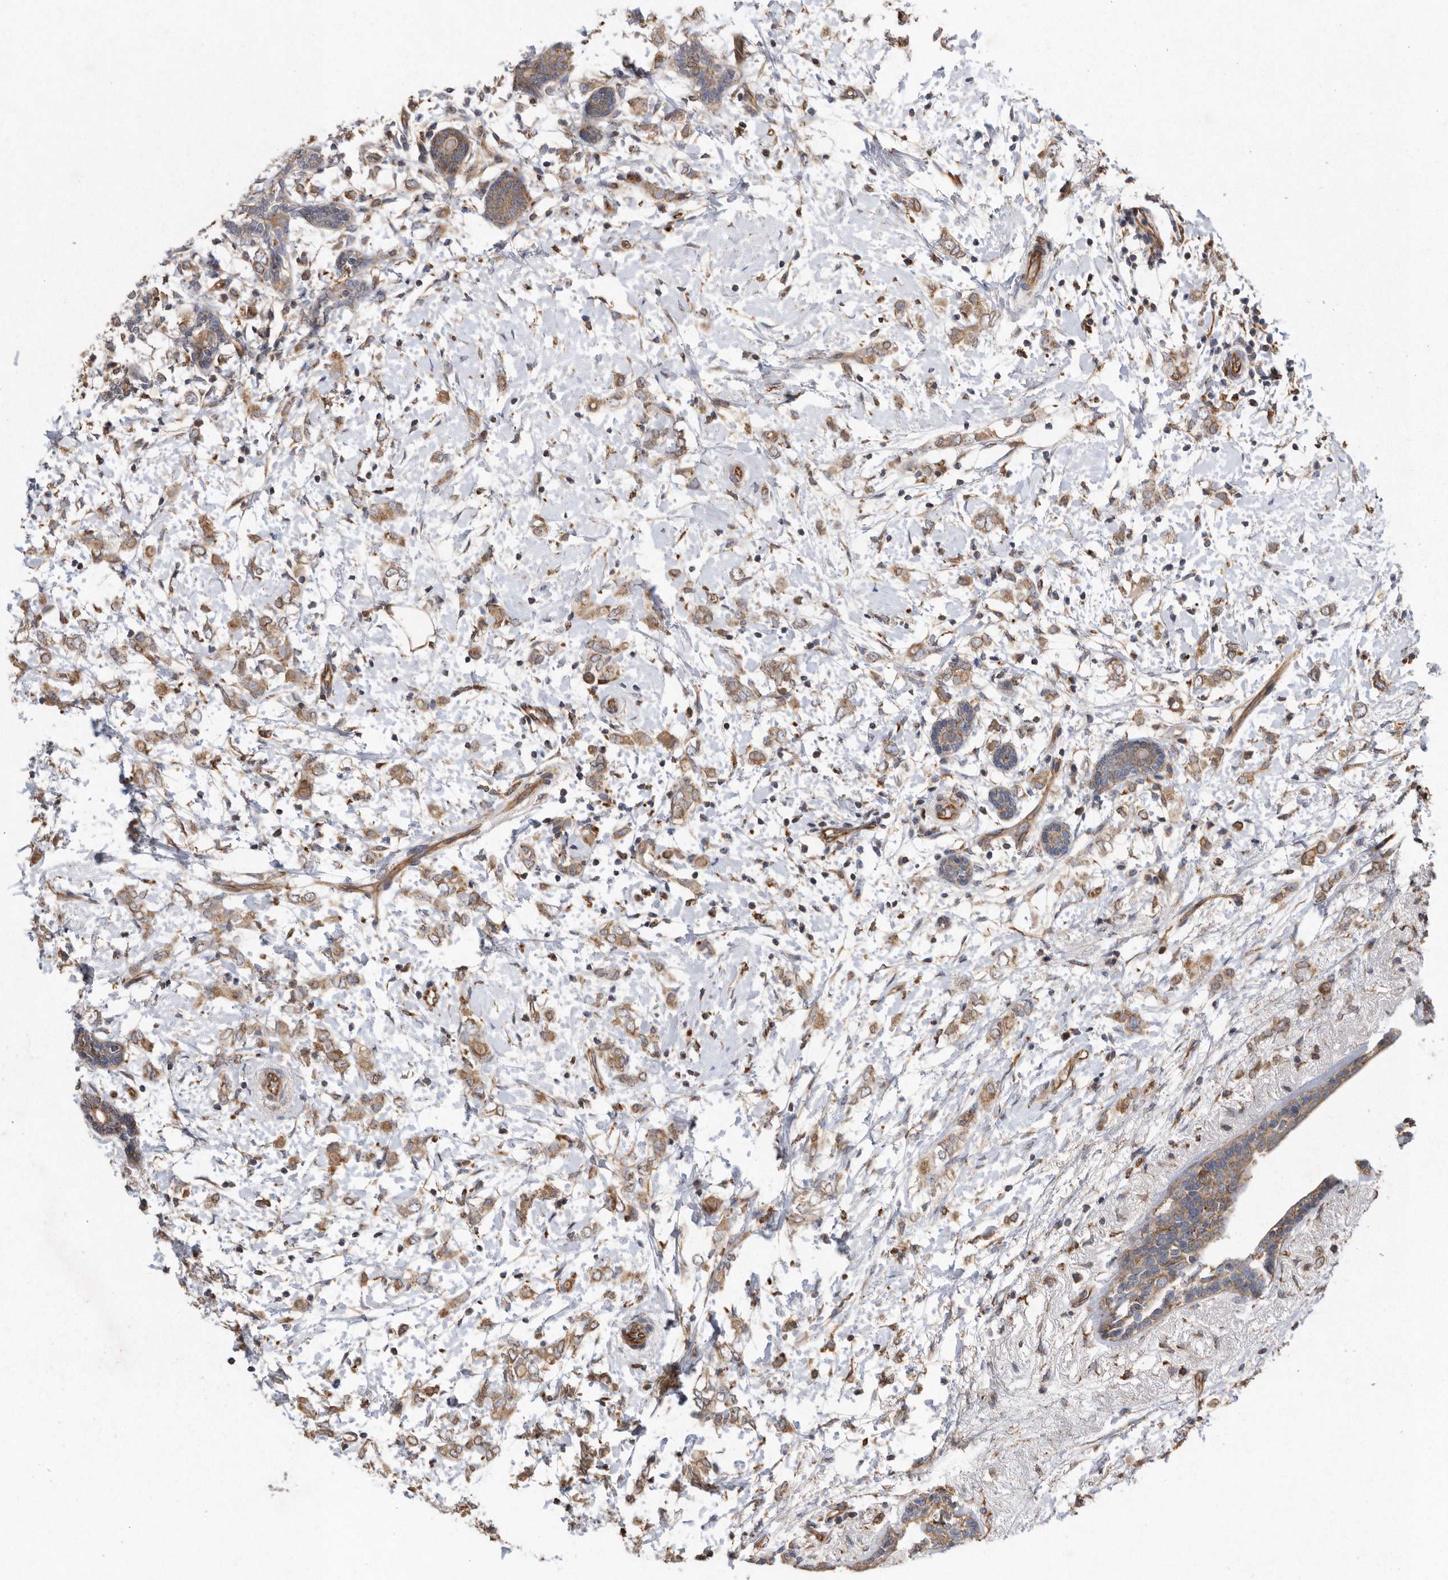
{"staining": {"intensity": "moderate", "quantity": ">75%", "location": "cytoplasmic/membranous"}, "tissue": "breast cancer", "cell_type": "Tumor cells", "image_type": "cancer", "snomed": [{"axis": "morphology", "description": "Normal tissue, NOS"}, {"axis": "morphology", "description": "Lobular carcinoma"}, {"axis": "topography", "description": "Breast"}], "caption": "IHC image of human breast cancer stained for a protein (brown), which shows medium levels of moderate cytoplasmic/membranous staining in about >75% of tumor cells.", "gene": "PON2", "patient": {"sex": "female", "age": 47}}